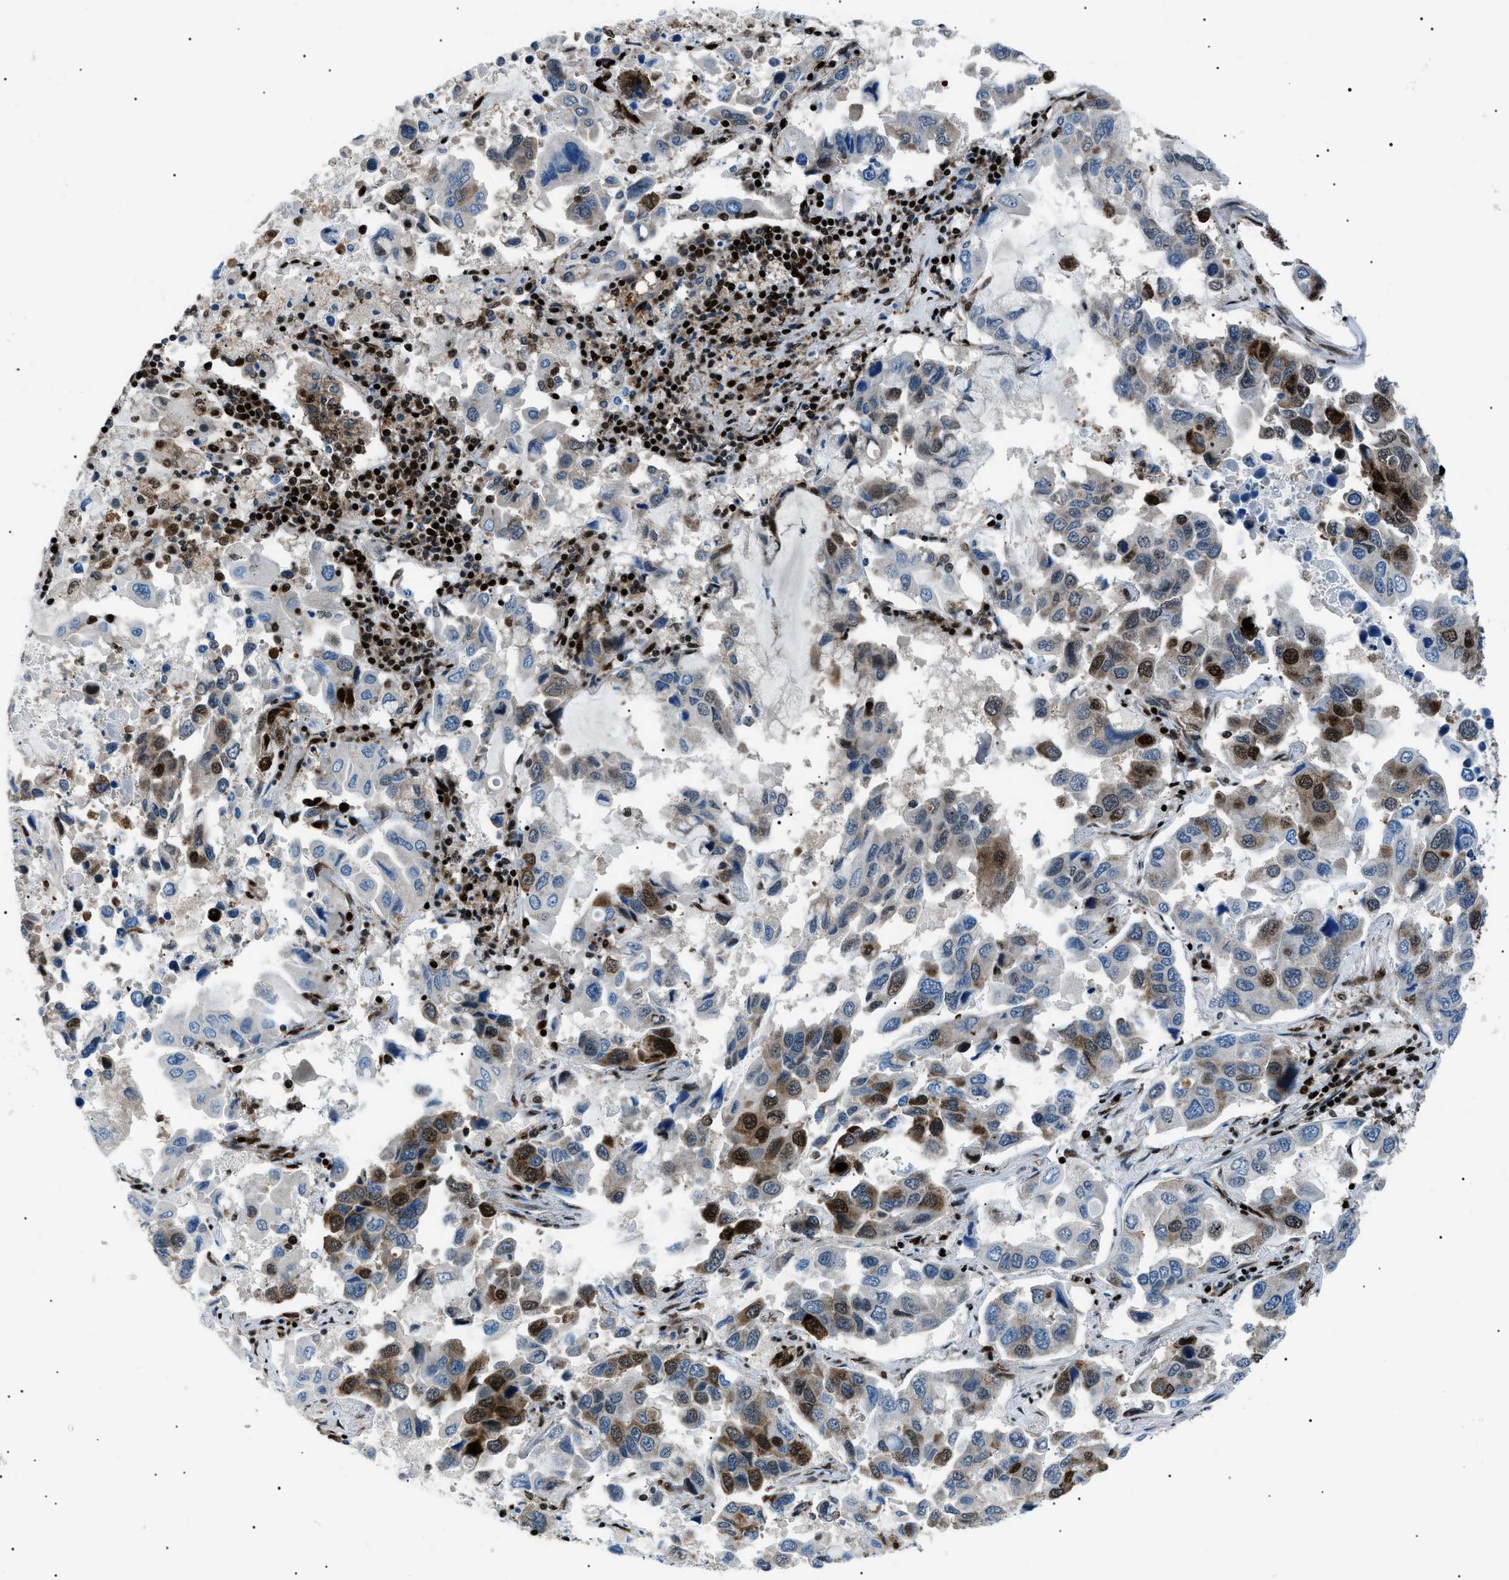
{"staining": {"intensity": "strong", "quantity": "<25%", "location": "cytoplasmic/membranous,nuclear"}, "tissue": "lung cancer", "cell_type": "Tumor cells", "image_type": "cancer", "snomed": [{"axis": "morphology", "description": "Adenocarcinoma, NOS"}, {"axis": "topography", "description": "Lung"}], "caption": "Immunohistochemical staining of adenocarcinoma (lung) demonstrates medium levels of strong cytoplasmic/membranous and nuclear expression in approximately <25% of tumor cells.", "gene": "HNRNPK", "patient": {"sex": "male", "age": 64}}